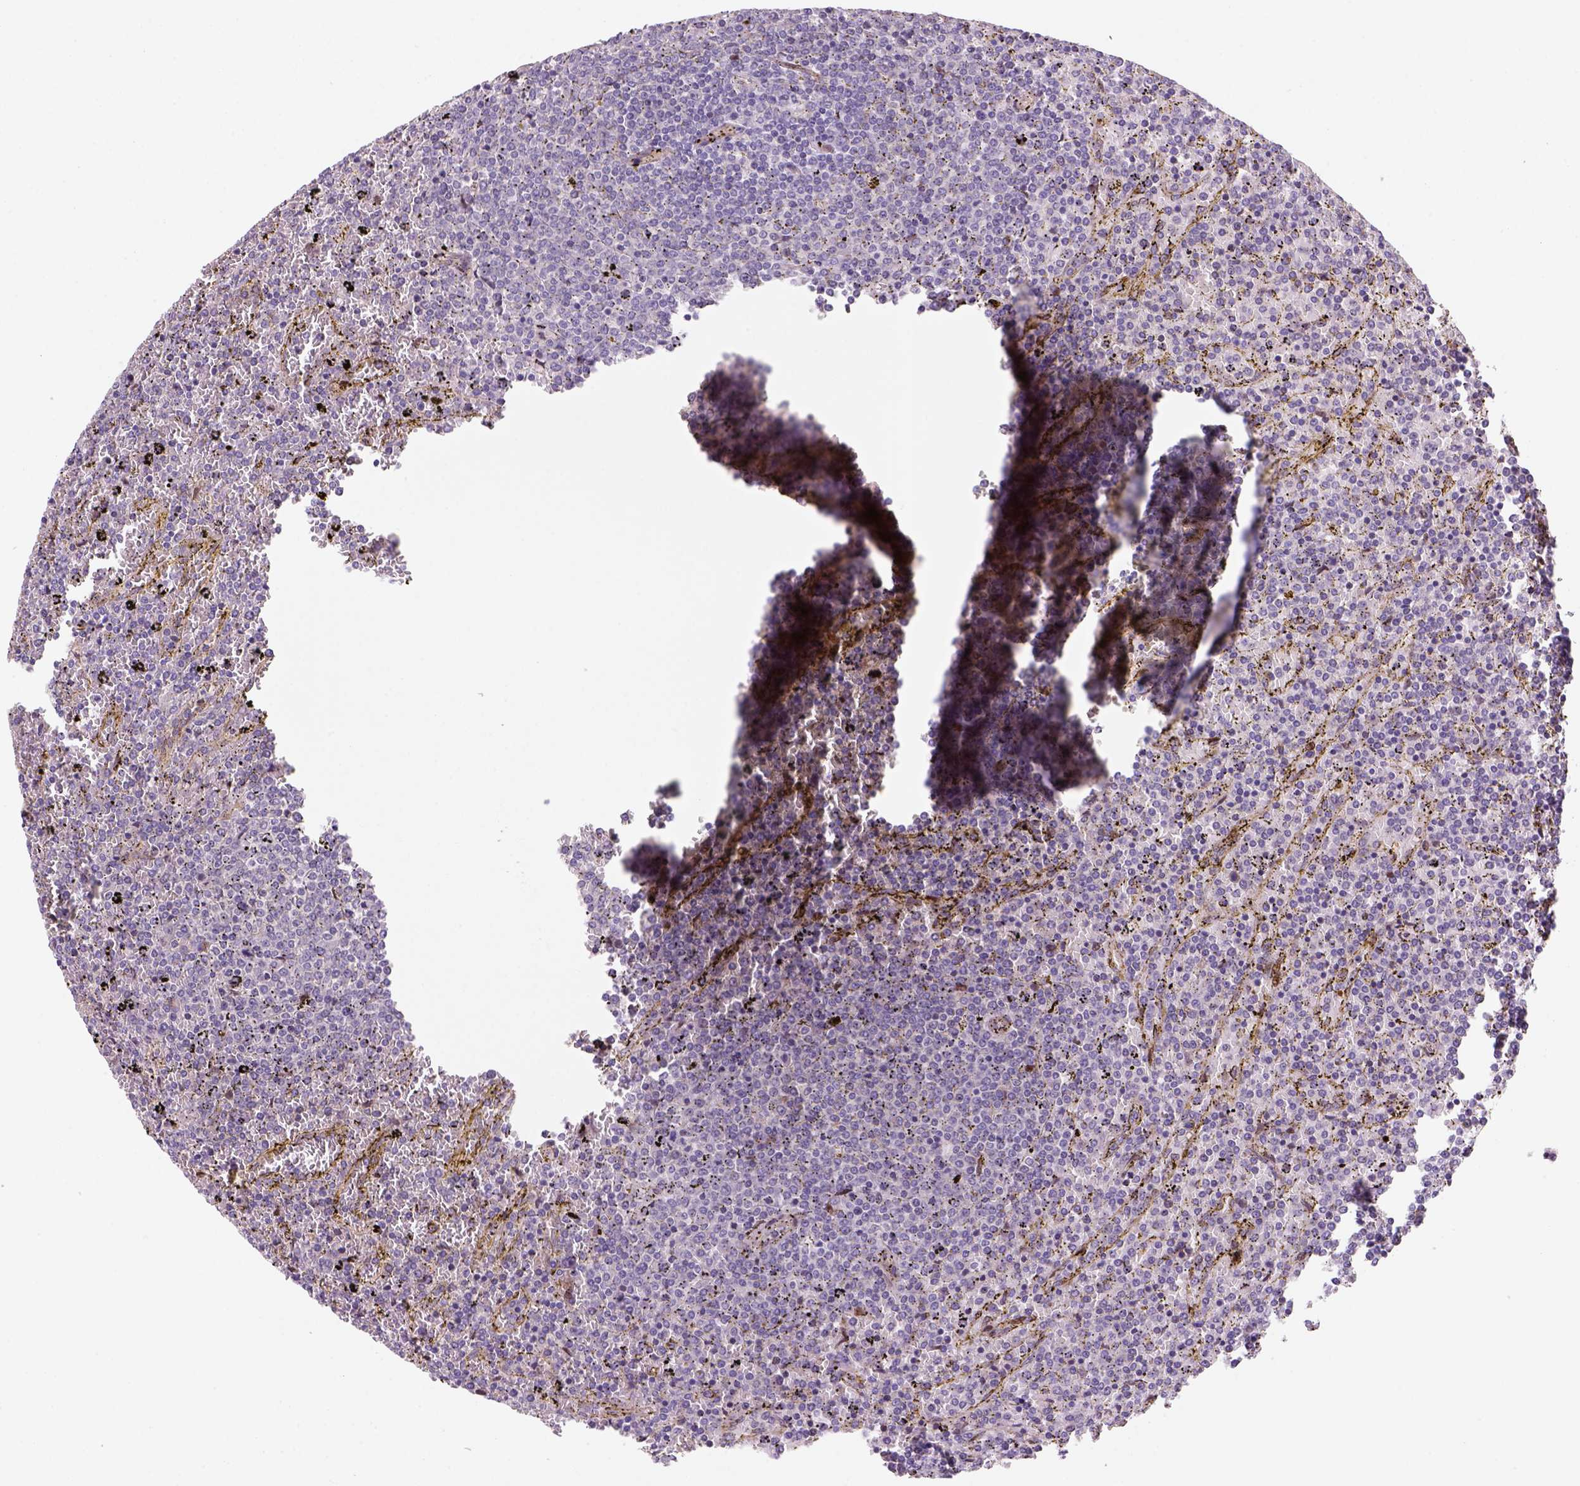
{"staining": {"intensity": "negative", "quantity": "none", "location": "none"}, "tissue": "lymphoma", "cell_type": "Tumor cells", "image_type": "cancer", "snomed": [{"axis": "morphology", "description": "Malignant lymphoma, non-Hodgkin's type, Low grade"}, {"axis": "topography", "description": "Spleen"}], "caption": "Malignant lymphoma, non-Hodgkin's type (low-grade) was stained to show a protein in brown. There is no significant staining in tumor cells.", "gene": "VSTM5", "patient": {"sex": "female", "age": 77}}